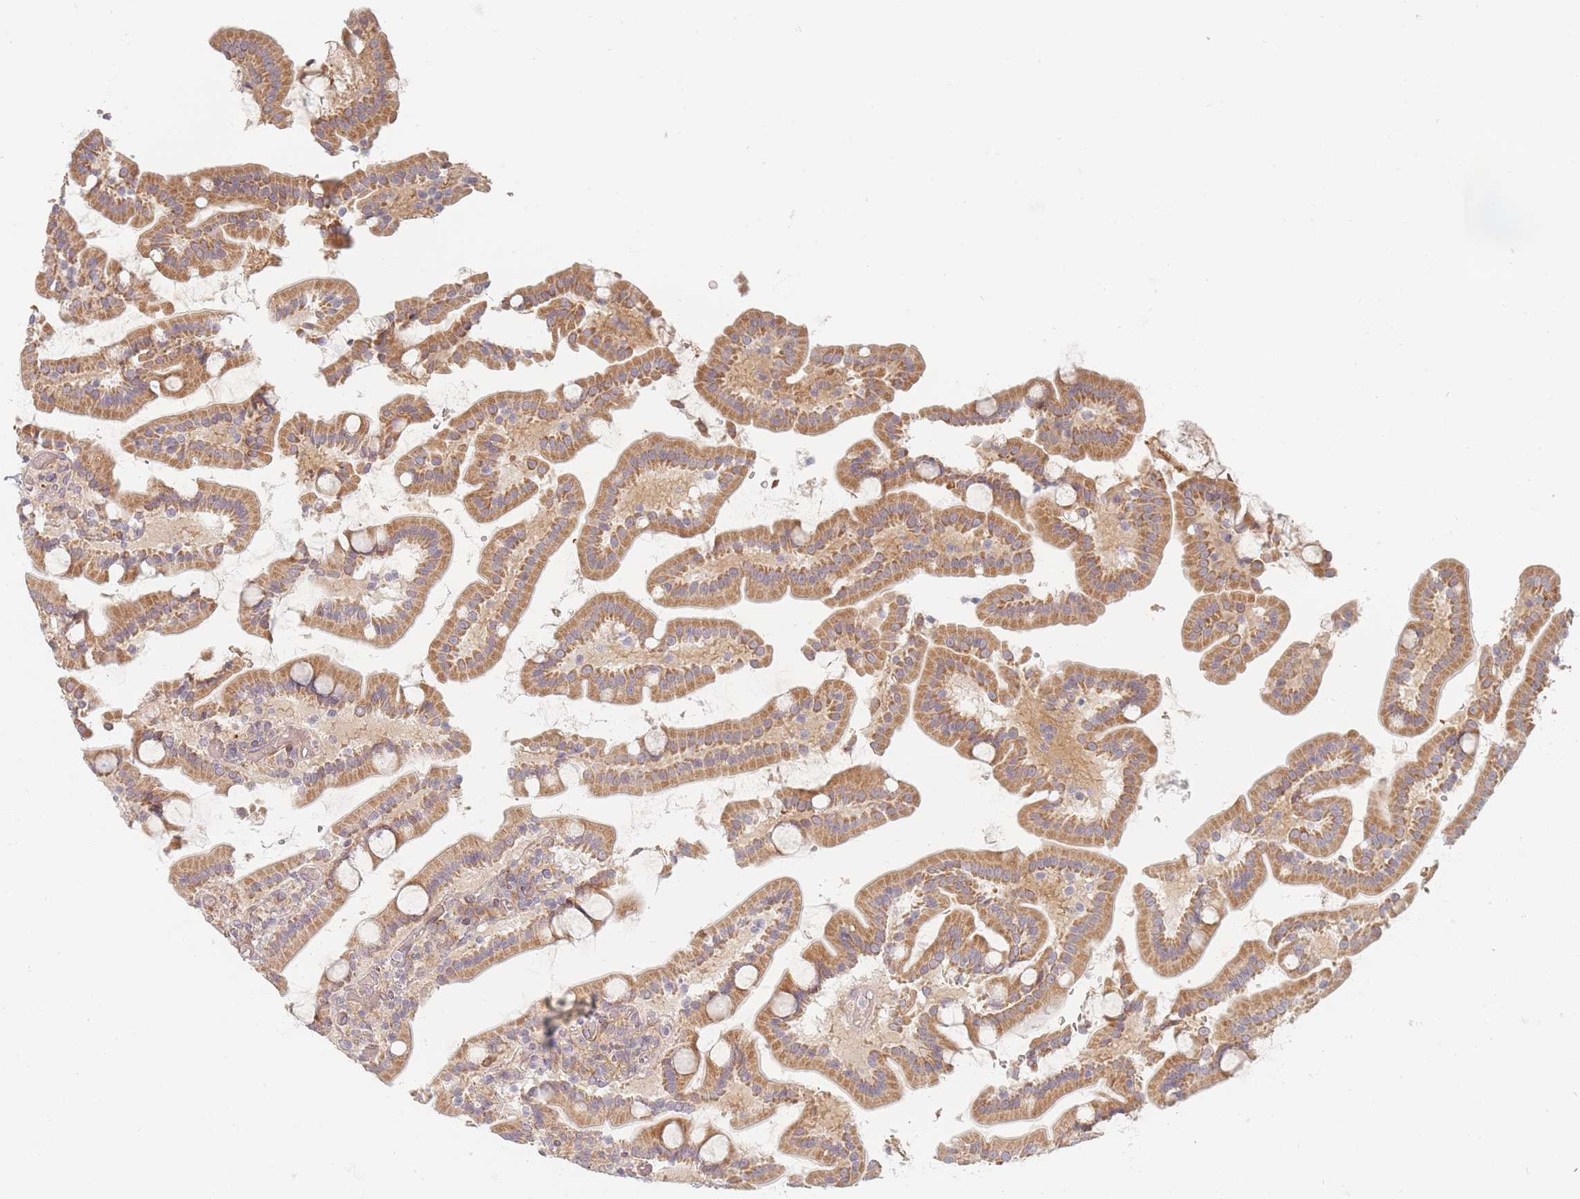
{"staining": {"intensity": "moderate", "quantity": ">75%", "location": "cytoplasmic/membranous"}, "tissue": "duodenum", "cell_type": "Glandular cells", "image_type": "normal", "snomed": [{"axis": "morphology", "description": "Normal tissue, NOS"}, {"axis": "topography", "description": "Duodenum"}], "caption": "The micrograph shows staining of unremarkable duodenum, revealing moderate cytoplasmic/membranous protein expression (brown color) within glandular cells.", "gene": "ZKSCAN7", "patient": {"sex": "male", "age": 55}}